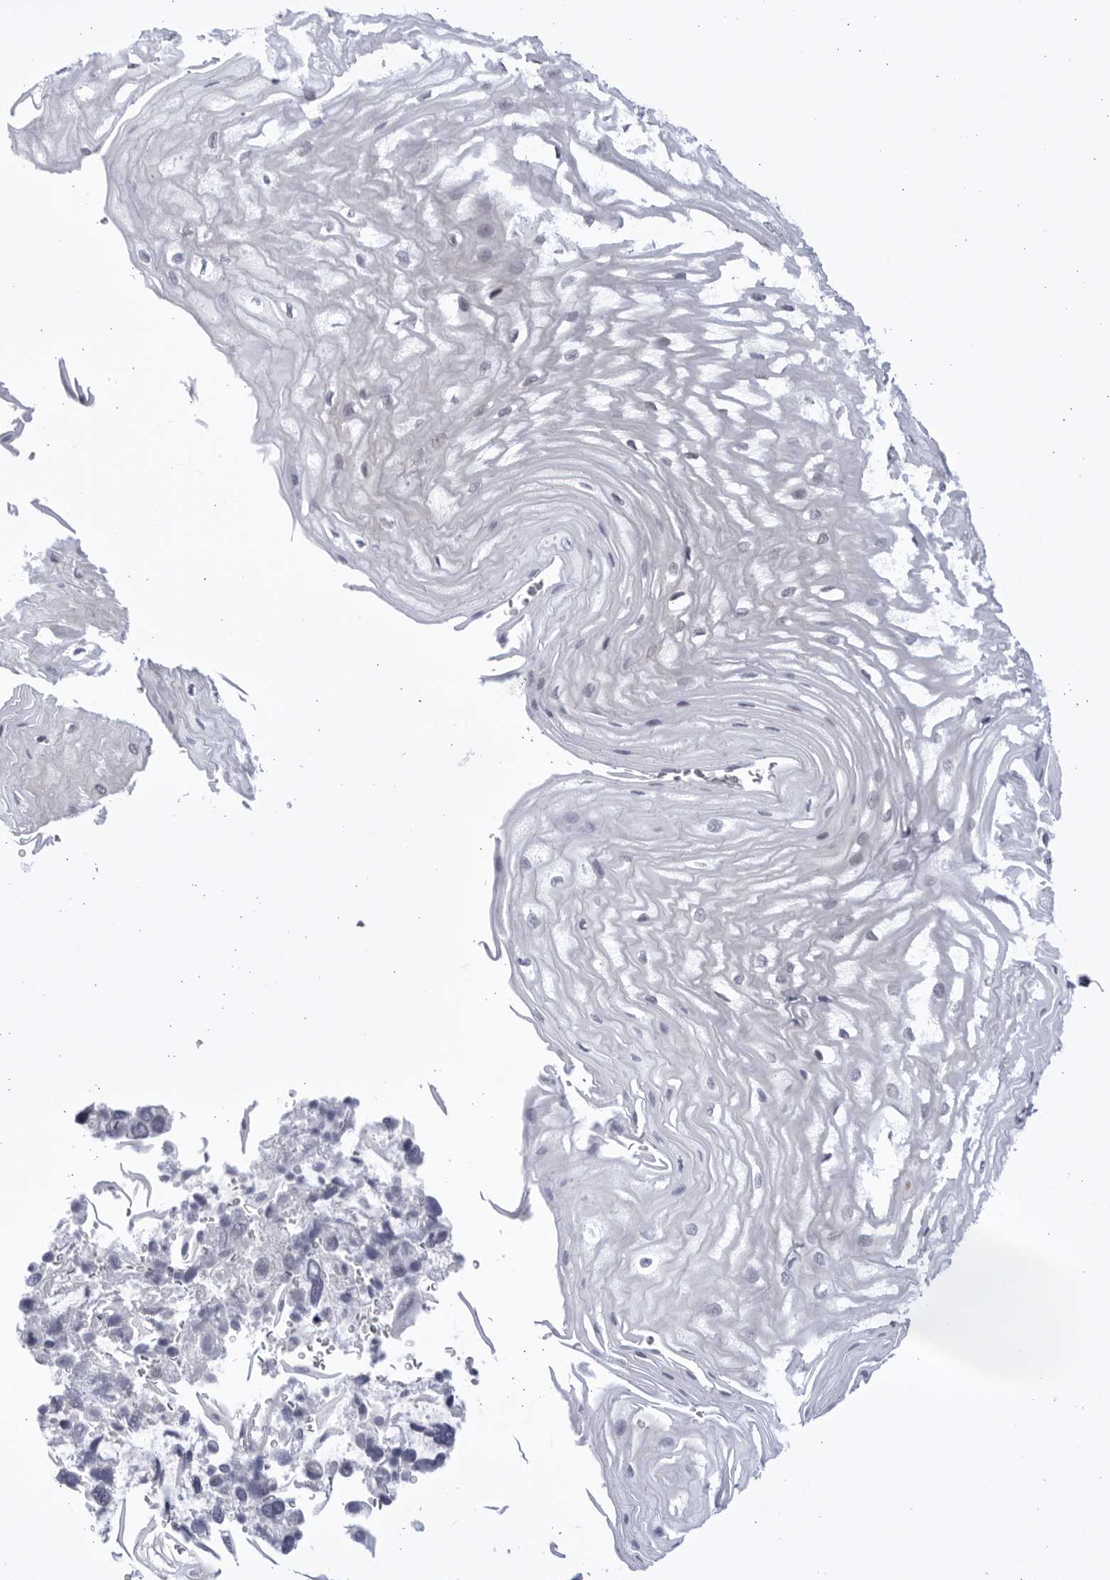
{"staining": {"intensity": "weak", "quantity": "25%-75%", "location": "cytoplasmic/membranous,nuclear"}, "tissue": "esophagus", "cell_type": "Squamous epithelial cells", "image_type": "normal", "snomed": [{"axis": "morphology", "description": "Normal tissue, NOS"}, {"axis": "topography", "description": "Esophagus"}], "caption": "The immunohistochemical stain highlights weak cytoplasmic/membranous,nuclear positivity in squamous epithelial cells of benign esophagus. (Stains: DAB (3,3'-diaminobenzidine) in brown, nuclei in blue, Microscopy: brightfield microscopy at high magnification).", "gene": "CCDC181", "patient": {"sex": "male", "age": 54}}